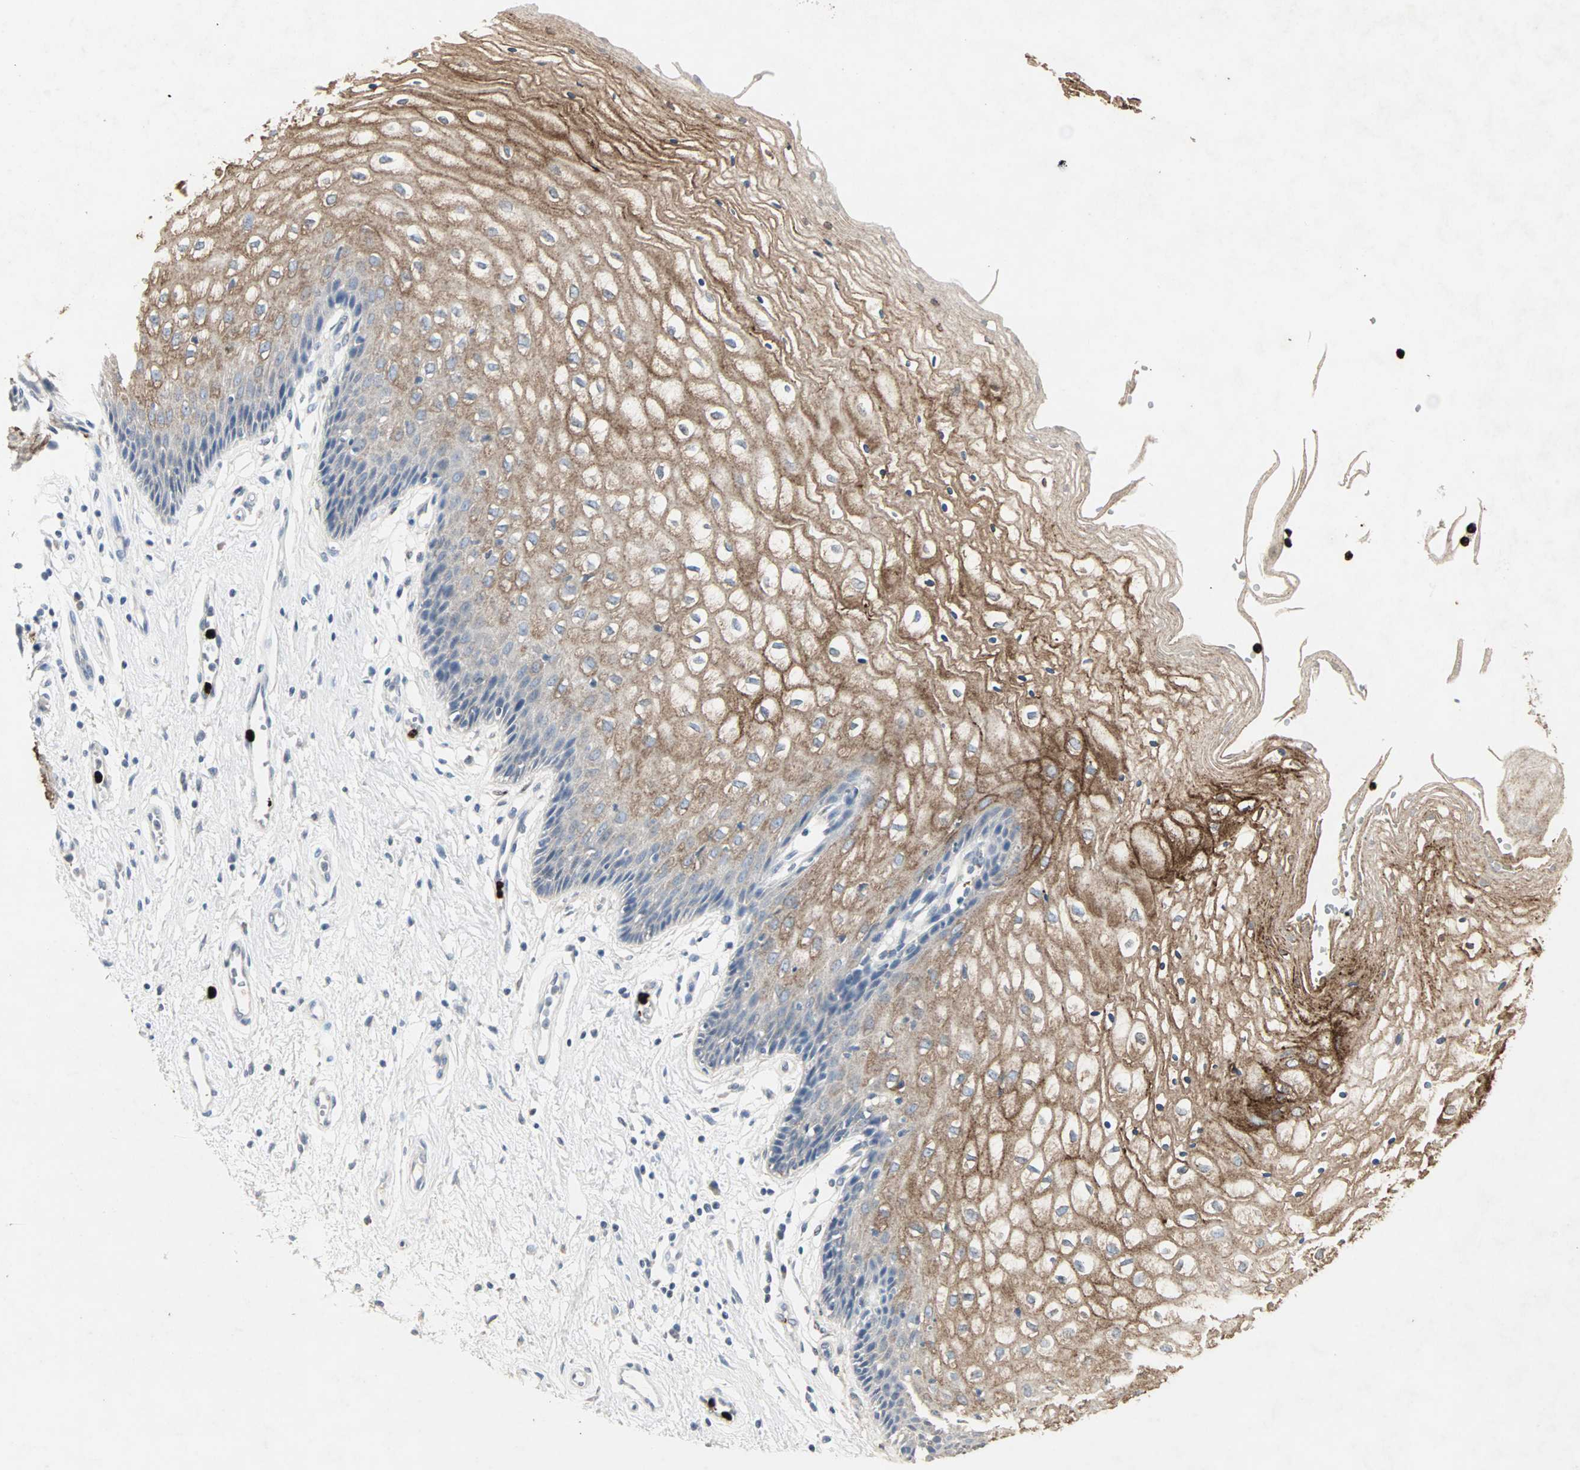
{"staining": {"intensity": "moderate", "quantity": "25%-75%", "location": "cytoplasmic/membranous"}, "tissue": "vagina", "cell_type": "Squamous epithelial cells", "image_type": "normal", "snomed": [{"axis": "morphology", "description": "Normal tissue, NOS"}, {"axis": "topography", "description": "Vagina"}], "caption": "IHC staining of normal vagina, which reveals medium levels of moderate cytoplasmic/membranous staining in approximately 25%-75% of squamous epithelial cells indicating moderate cytoplasmic/membranous protein staining. The staining was performed using DAB (brown) for protein detection and nuclei were counterstained in hematoxylin (blue).", "gene": "CEACAM6", "patient": {"sex": "female", "age": 34}}